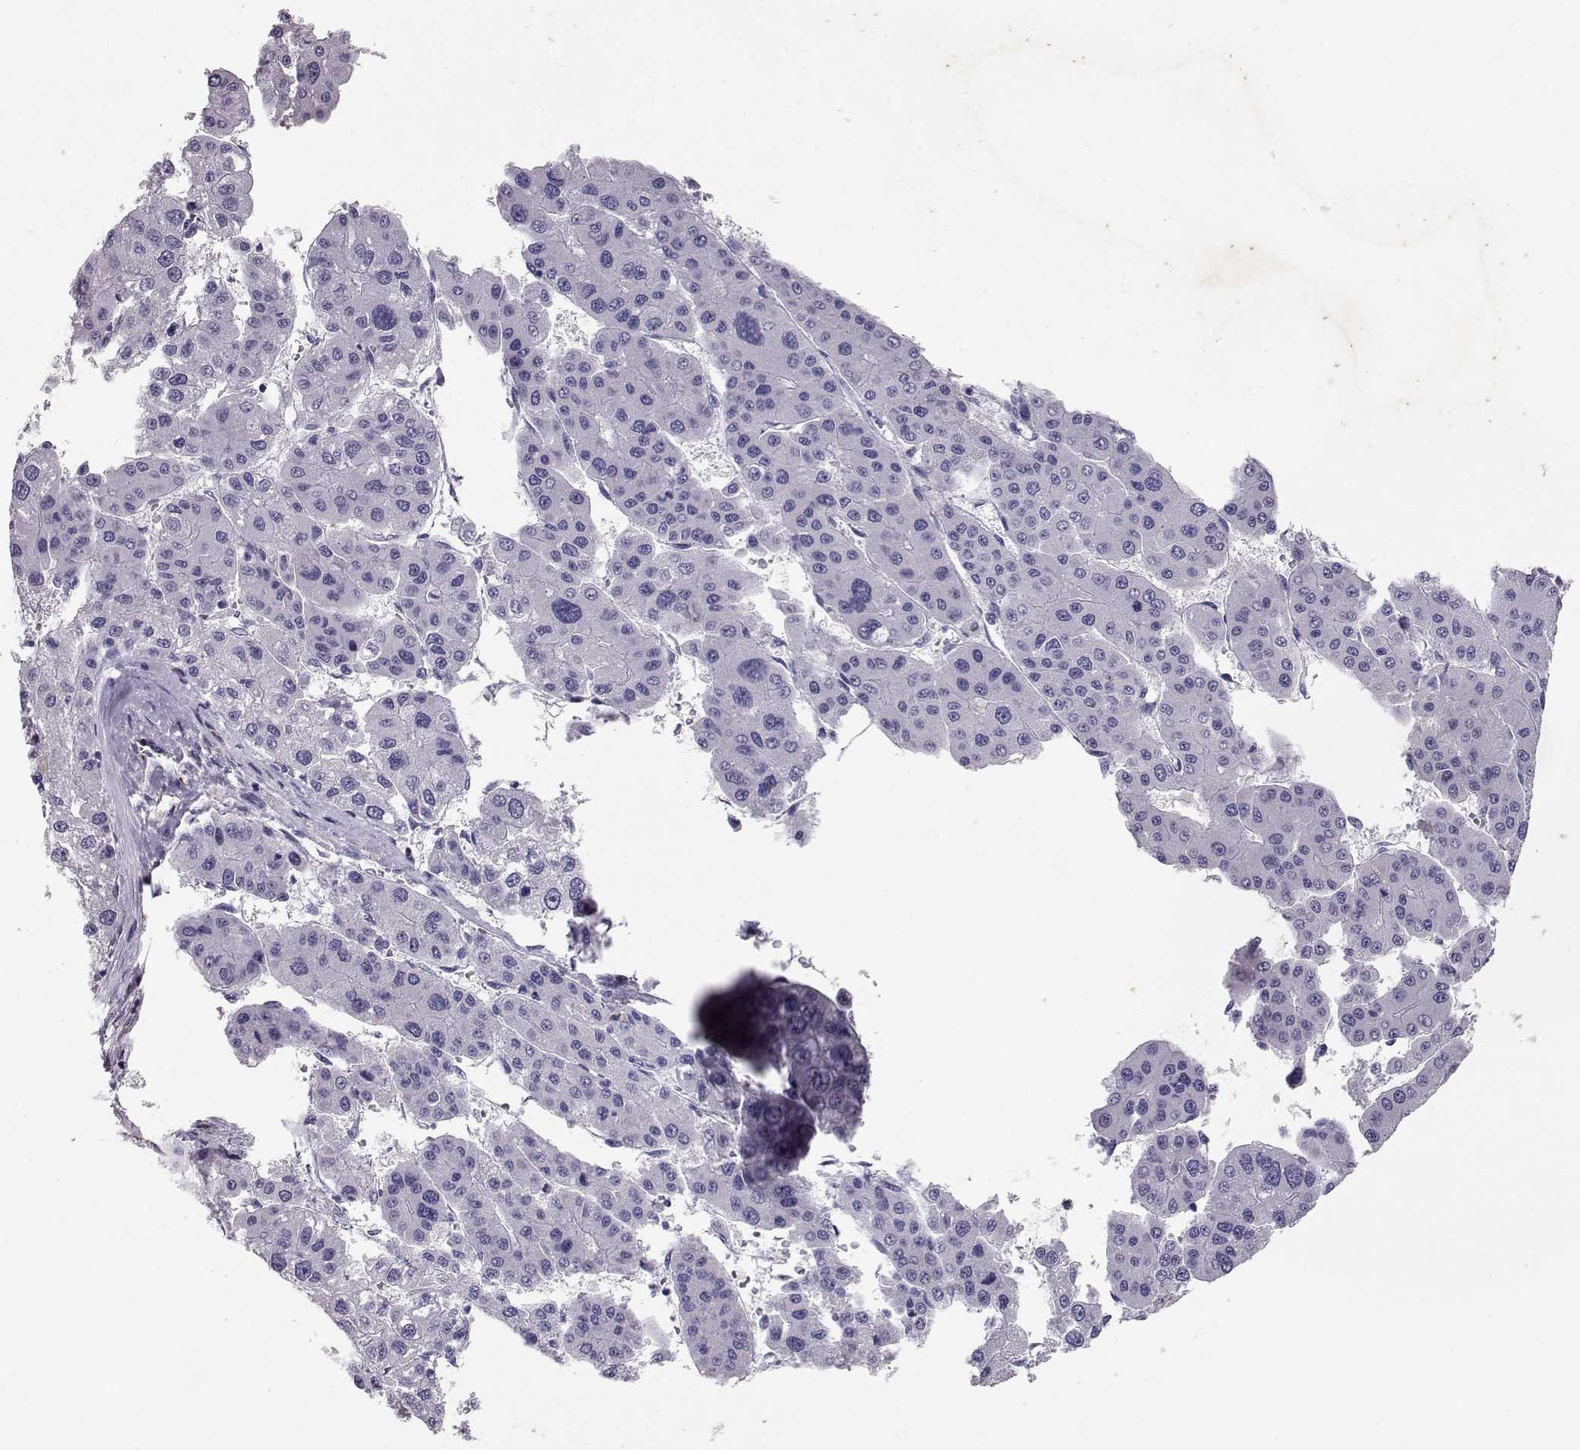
{"staining": {"intensity": "negative", "quantity": "none", "location": "none"}, "tissue": "liver cancer", "cell_type": "Tumor cells", "image_type": "cancer", "snomed": [{"axis": "morphology", "description": "Carcinoma, Hepatocellular, NOS"}, {"axis": "topography", "description": "Liver"}], "caption": "Photomicrograph shows no significant protein staining in tumor cells of liver hepatocellular carcinoma.", "gene": "RD3", "patient": {"sex": "male", "age": 73}}